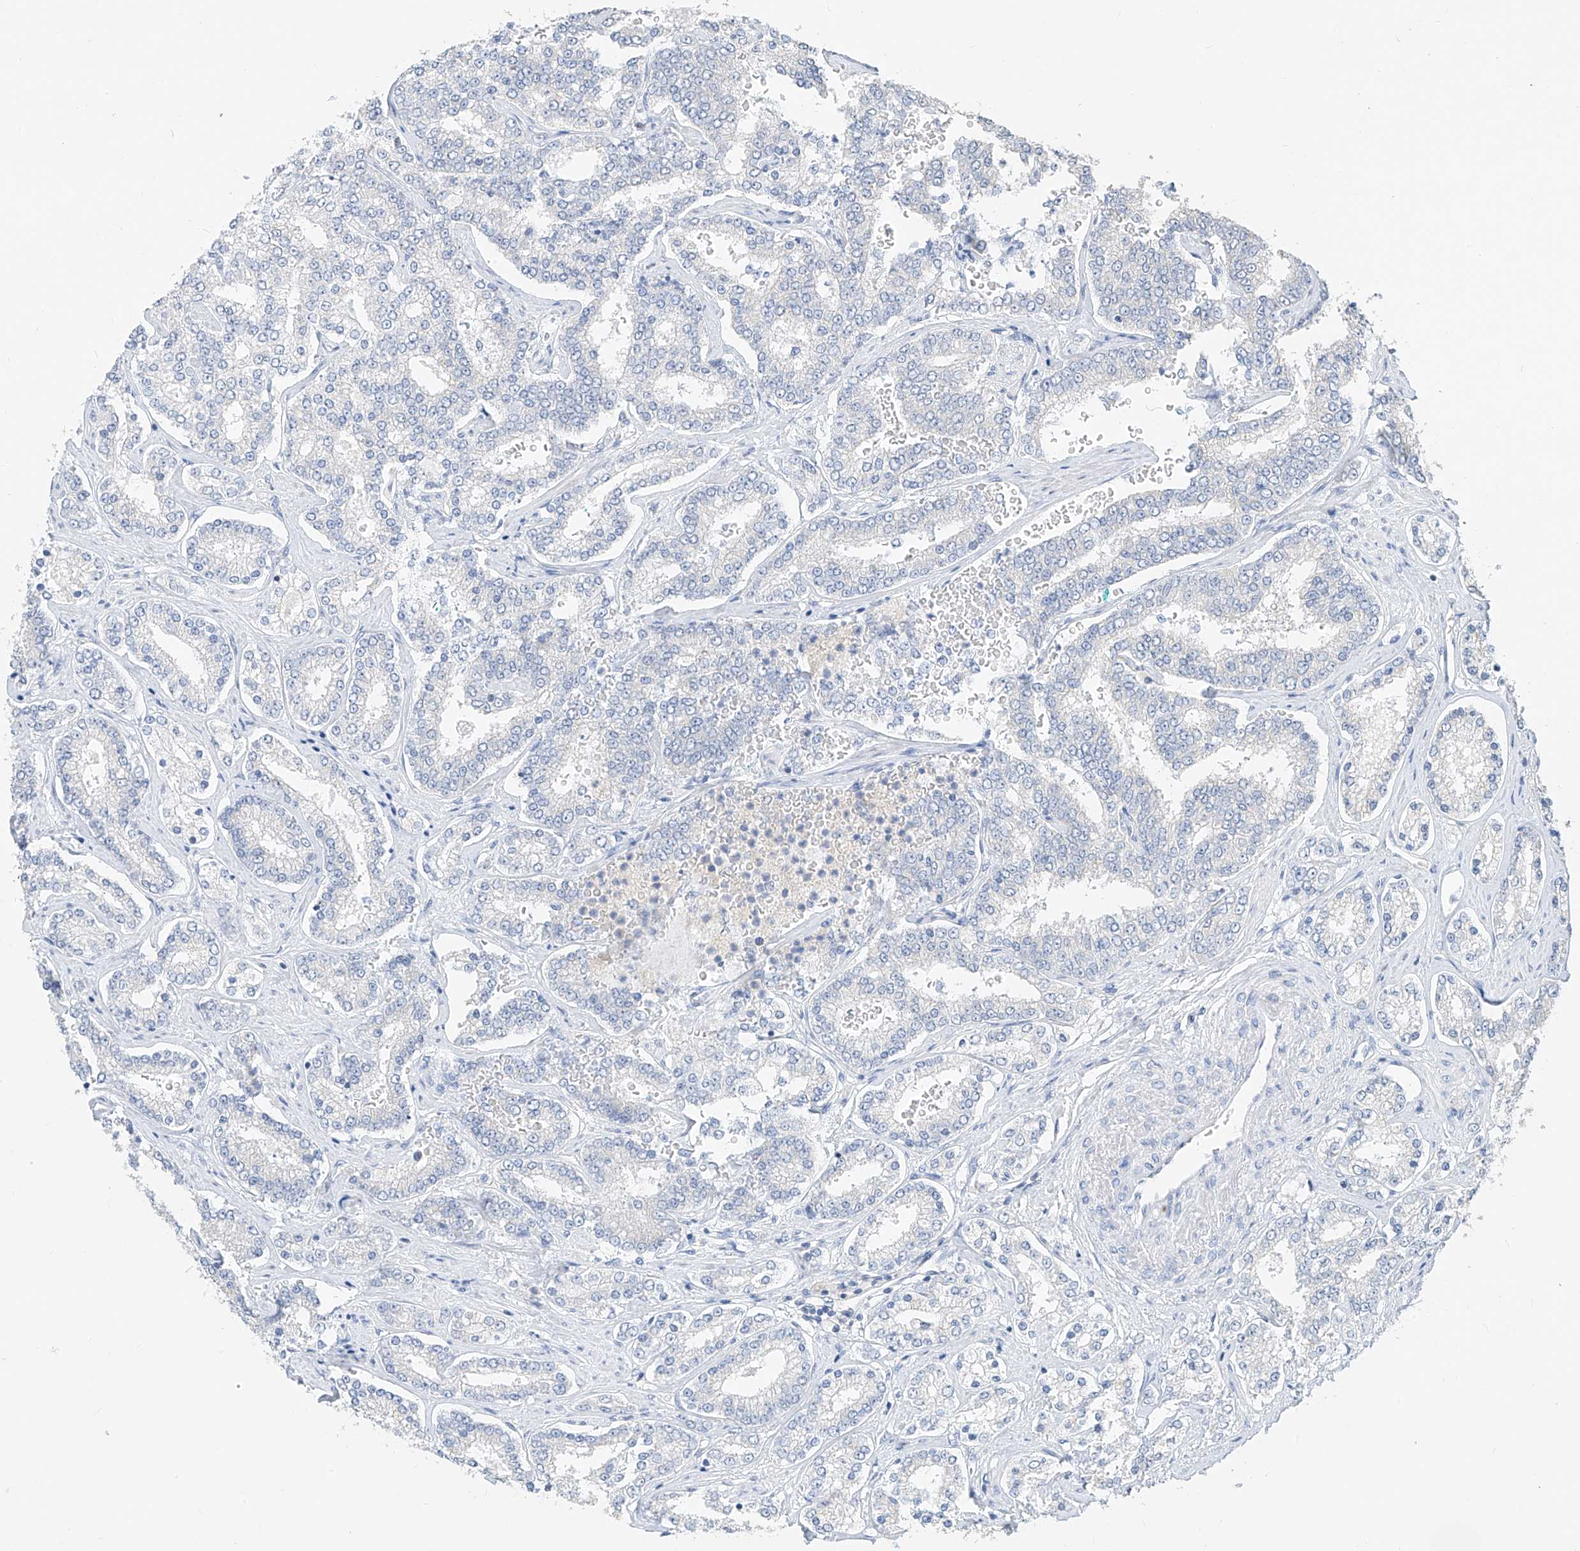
{"staining": {"intensity": "negative", "quantity": "none", "location": "none"}, "tissue": "prostate cancer", "cell_type": "Tumor cells", "image_type": "cancer", "snomed": [{"axis": "morphology", "description": "Normal tissue, NOS"}, {"axis": "morphology", "description": "Adenocarcinoma, High grade"}, {"axis": "topography", "description": "Prostate"}], "caption": "Protein analysis of high-grade adenocarcinoma (prostate) displays no significant expression in tumor cells.", "gene": "ZZEF1", "patient": {"sex": "male", "age": 83}}